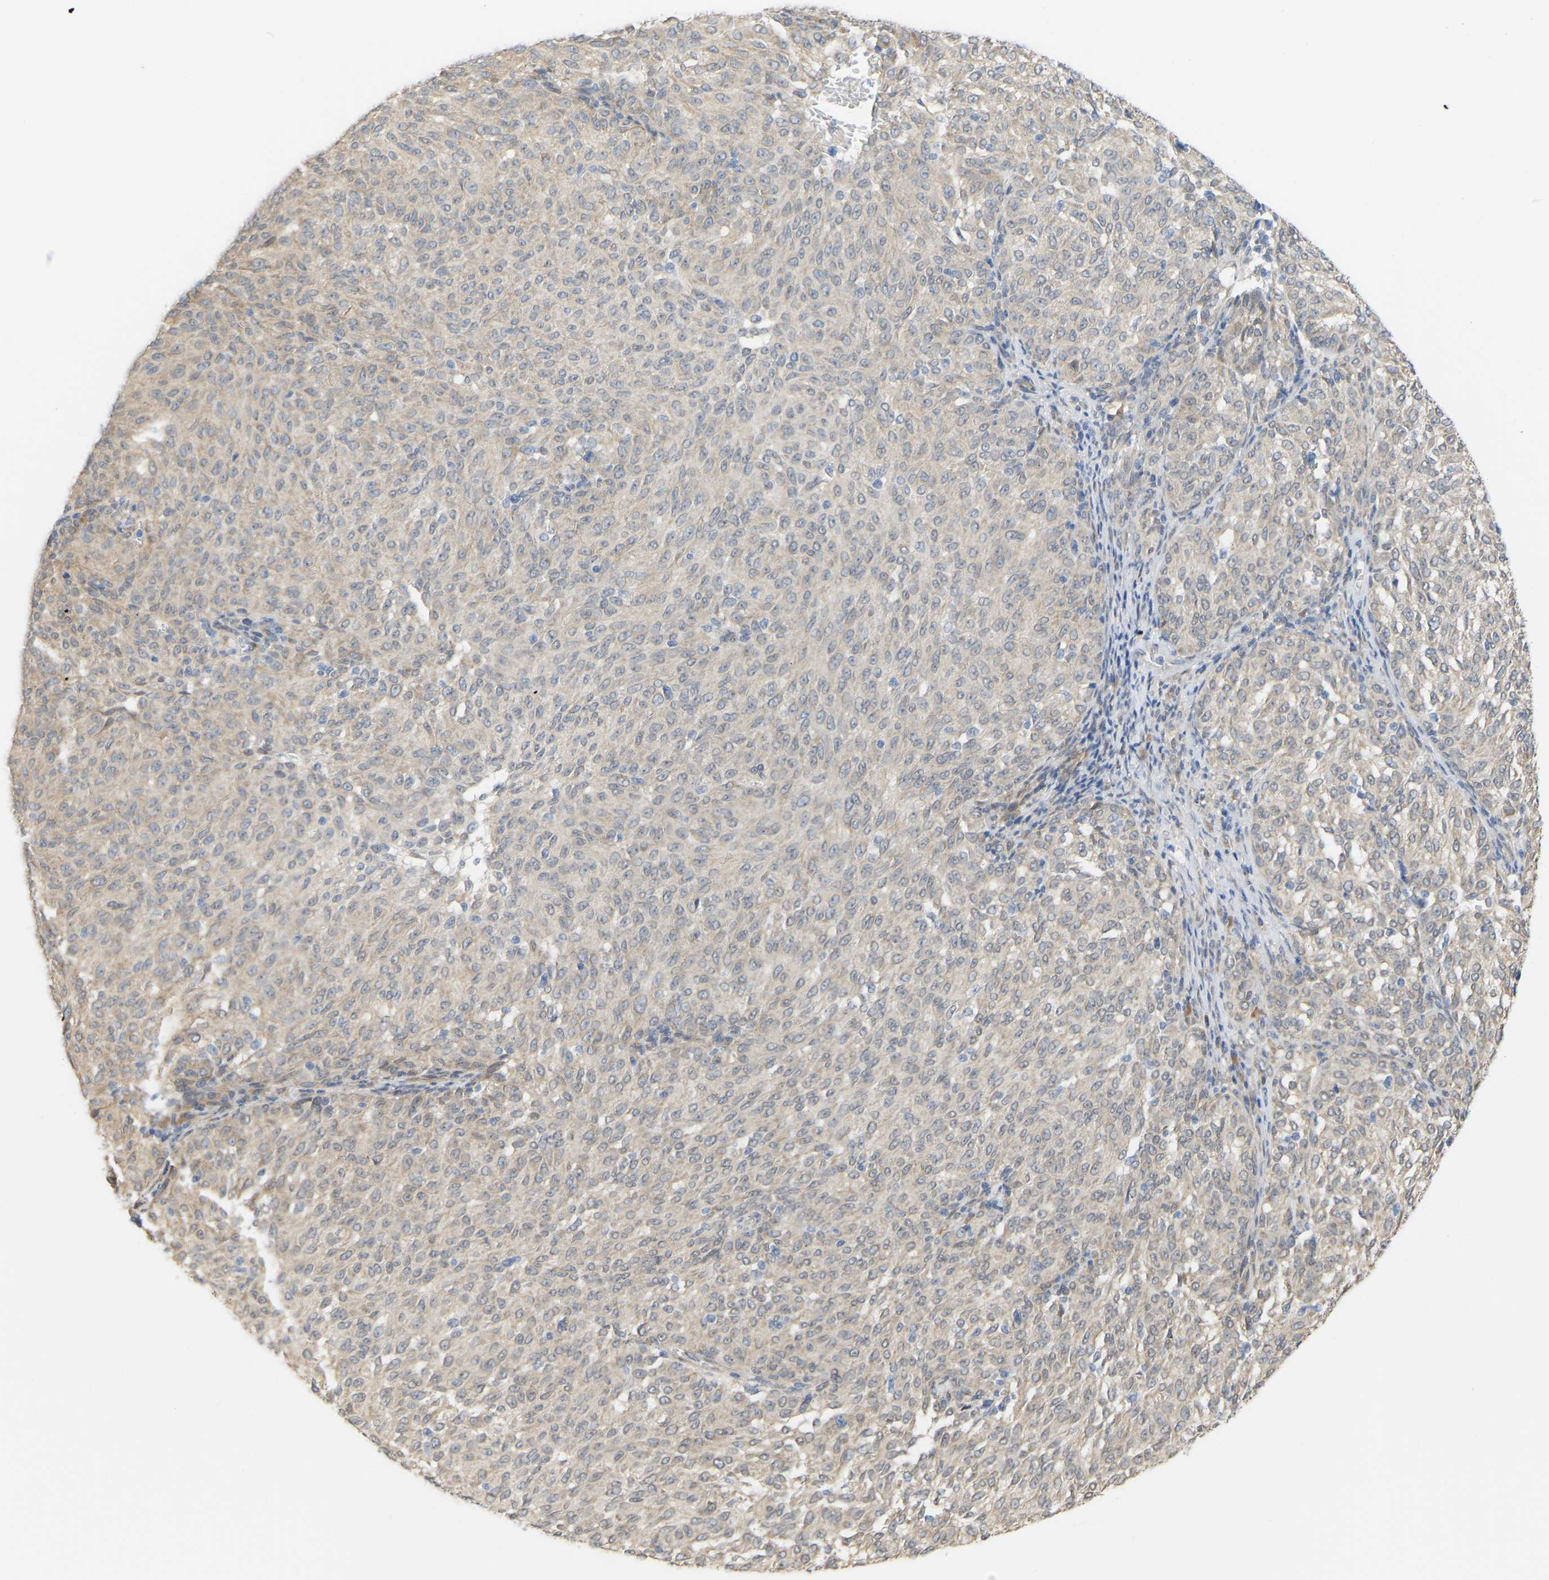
{"staining": {"intensity": "weak", "quantity": "25%-75%", "location": "cytoplasmic/membranous"}, "tissue": "melanoma", "cell_type": "Tumor cells", "image_type": "cancer", "snomed": [{"axis": "morphology", "description": "Malignant melanoma, NOS"}, {"axis": "topography", "description": "Skin"}], "caption": "IHC photomicrograph of neoplastic tissue: human malignant melanoma stained using IHC exhibits low levels of weak protein expression localized specifically in the cytoplasmic/membranous of tumor cells, appearing as a cytoplasmic/membranous brown color.", "gene": "BEND3", "patient": {"sex": "female", "age": 72}}